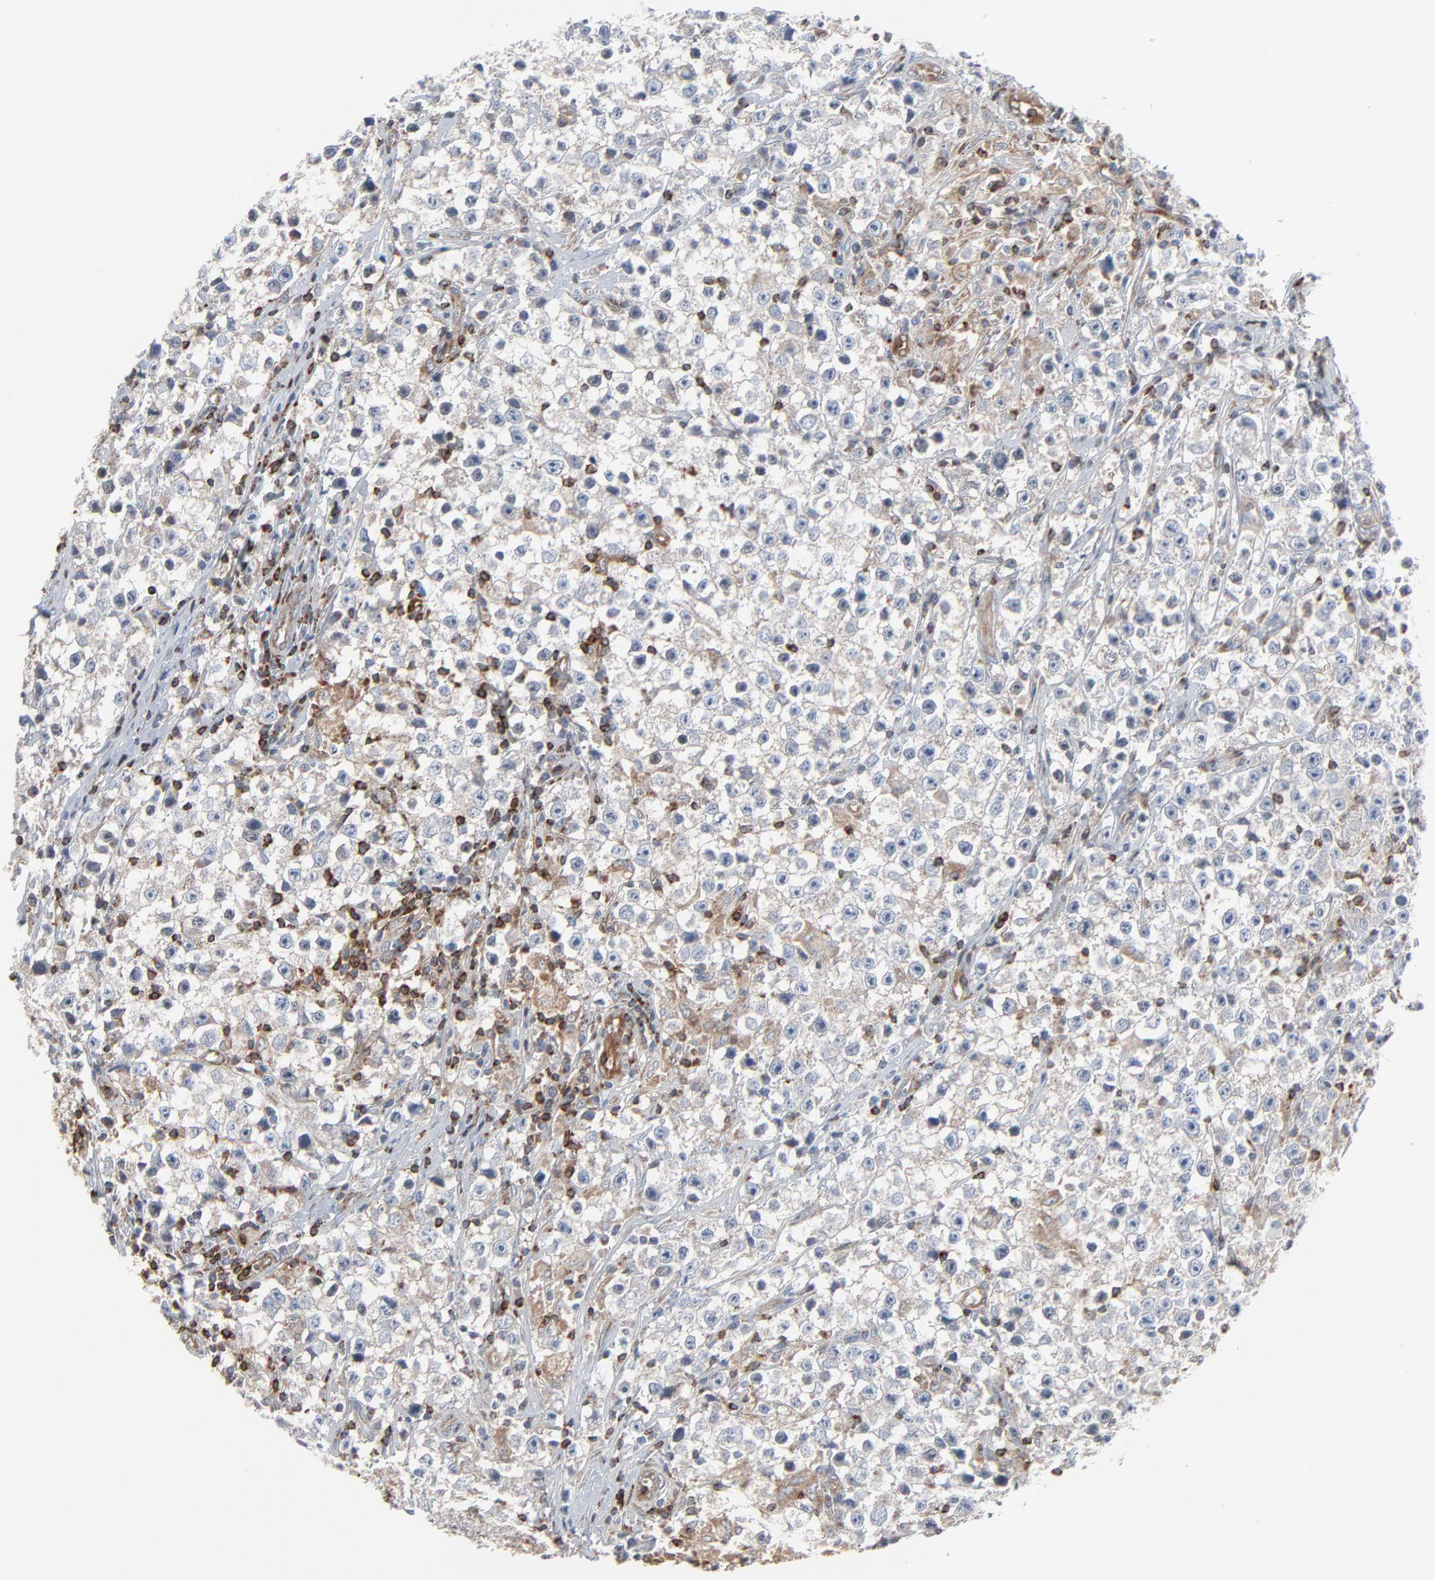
{"staining": {"intensity": "moderate", "quantity": "<25%", "location": "cytoplasmic/membranous"}, "tissue": "testis cancer", "cell_type": "Tumor cells", "image_type": "cancer", "snomed": [{"axis": "morphology", "description": "Seminoma, NOS"}, {"axis": "topography", "description": "Testis"}], "caption": "Testis cancer stained with DAB immunohistochemistry displays low levels of moderate cytoplasmic/membranous positivity in approximately <25% of tumor cells. (DAB = brown stain, brightfield microscopy at high magnification).", "gene": "OPTN", "patient": {"sex": "male", "age": 35}}